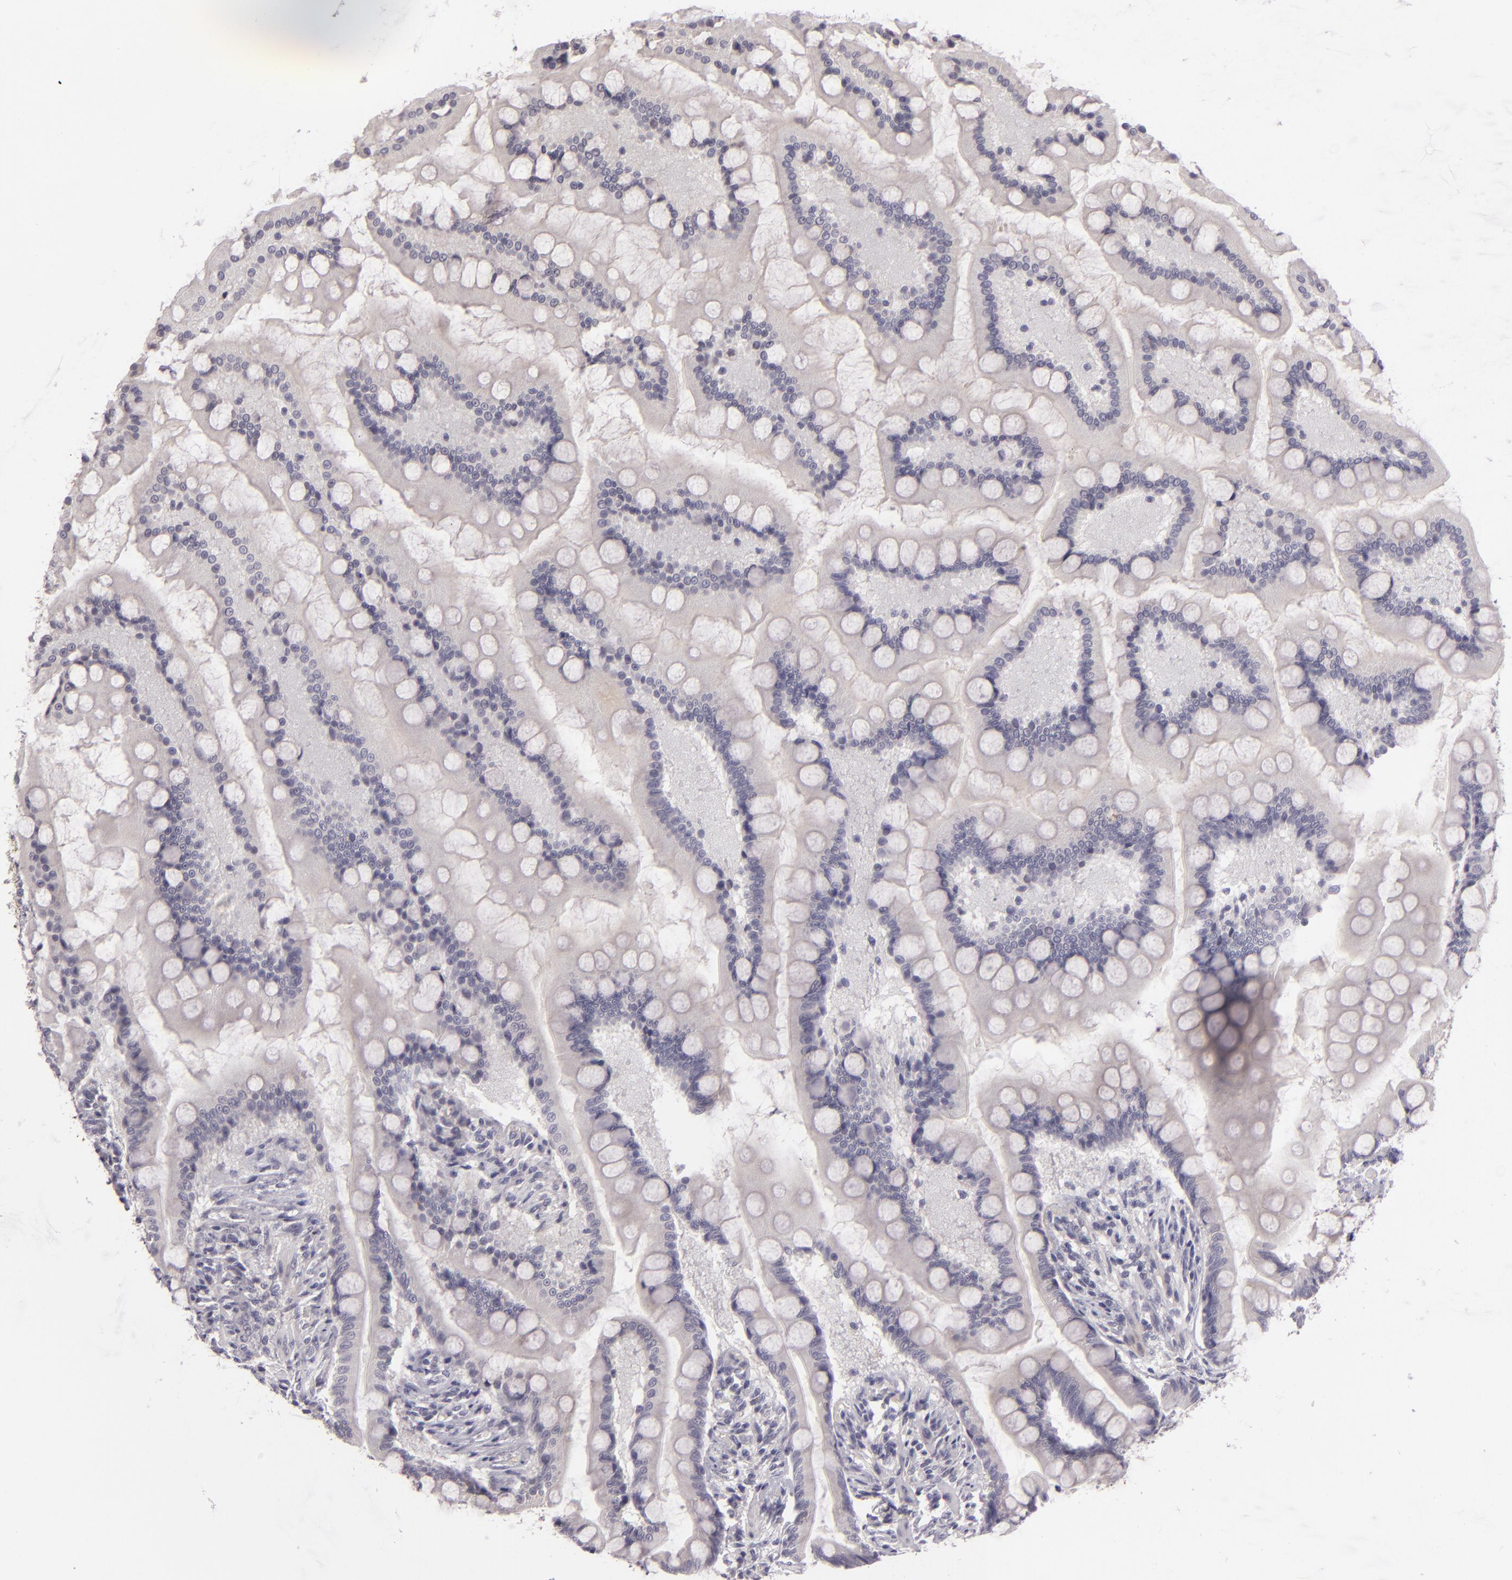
{"staining": {"intensity": "negative", "quantity": "none", "location": "none"}, "tissue": "small intestine", "cell_type": "Glandular cells", "image_type": "normal", "snomed": [{"axis": "morphology", "description": "Normal tissue, NOS"}, {"axis": "topography", "description": "Small intestine"}], "caption": "This image is of benign small intestine stained with immunohistochemistry (IHC) to label a protein in brown with the nuclei are counter-stained blue. There is no expression in glandular cells. The staining was performed using DAB to visualize the protein expression in brown, while the nuclei were stained in blue with hematoxylin (Magnification: 20x).", "gene": "EGFL6", "patient": {"sex": "male", "age": 41}}